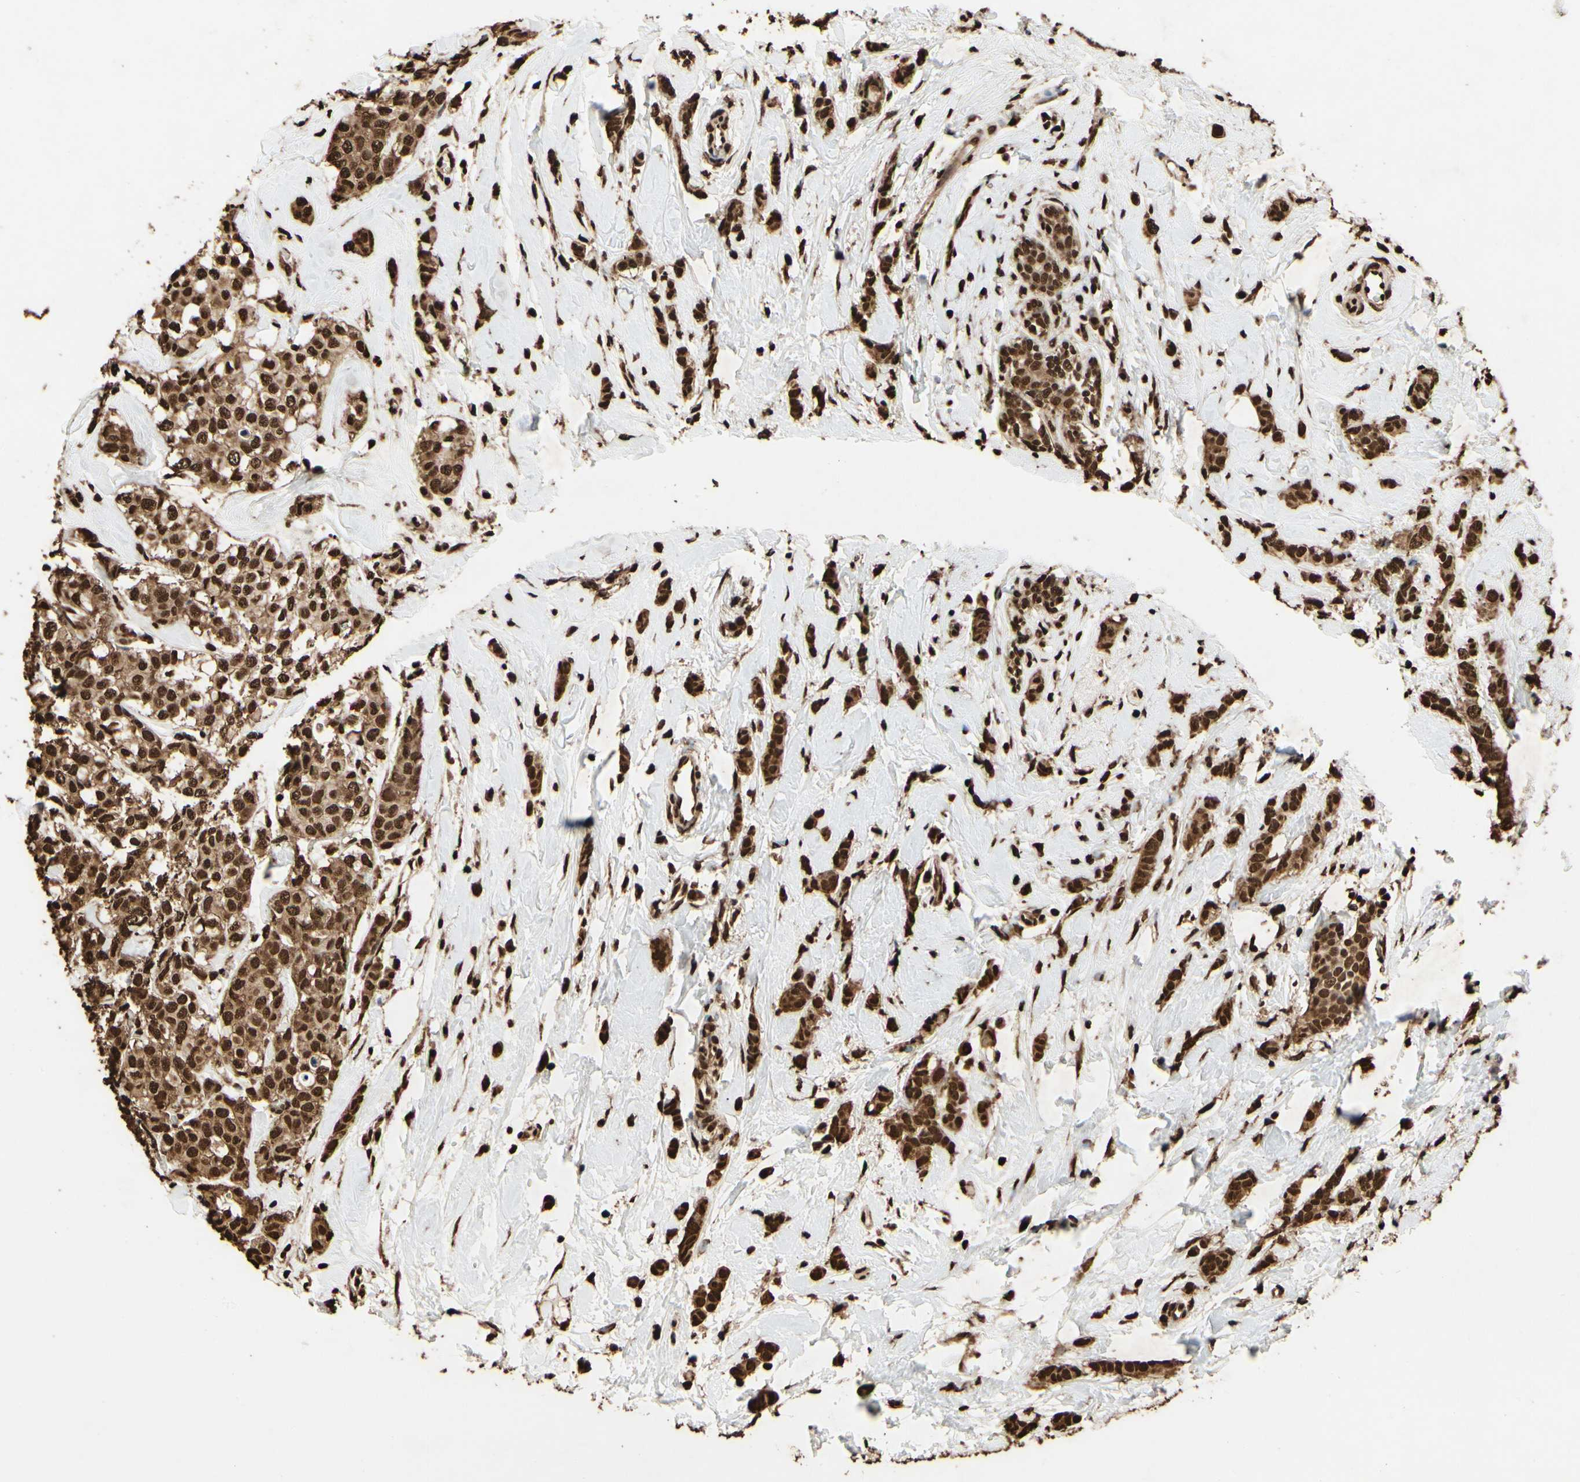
{"staining": {"intensity": "strong", "quantity": ">75%", "location": "cytoplasmic/membranous,nuclear"}, "tissue": "breast cancer", "cell_type": "Tumor cells", "image_type": "cancer", "snomed": [{"axis": "morphology", "description": "Lobular carcinoma"}, {"axis": "topography", "description": "Breast"}], "caption": "Strong cytoplasmic/membranous and nuclear staining for a protein is identified in about >75% of tumor cells of breast cancer (lobular carcinoma) using IHC.", "gene": "HNRNPK", "patient": {"sex": "female", "age": 60}}